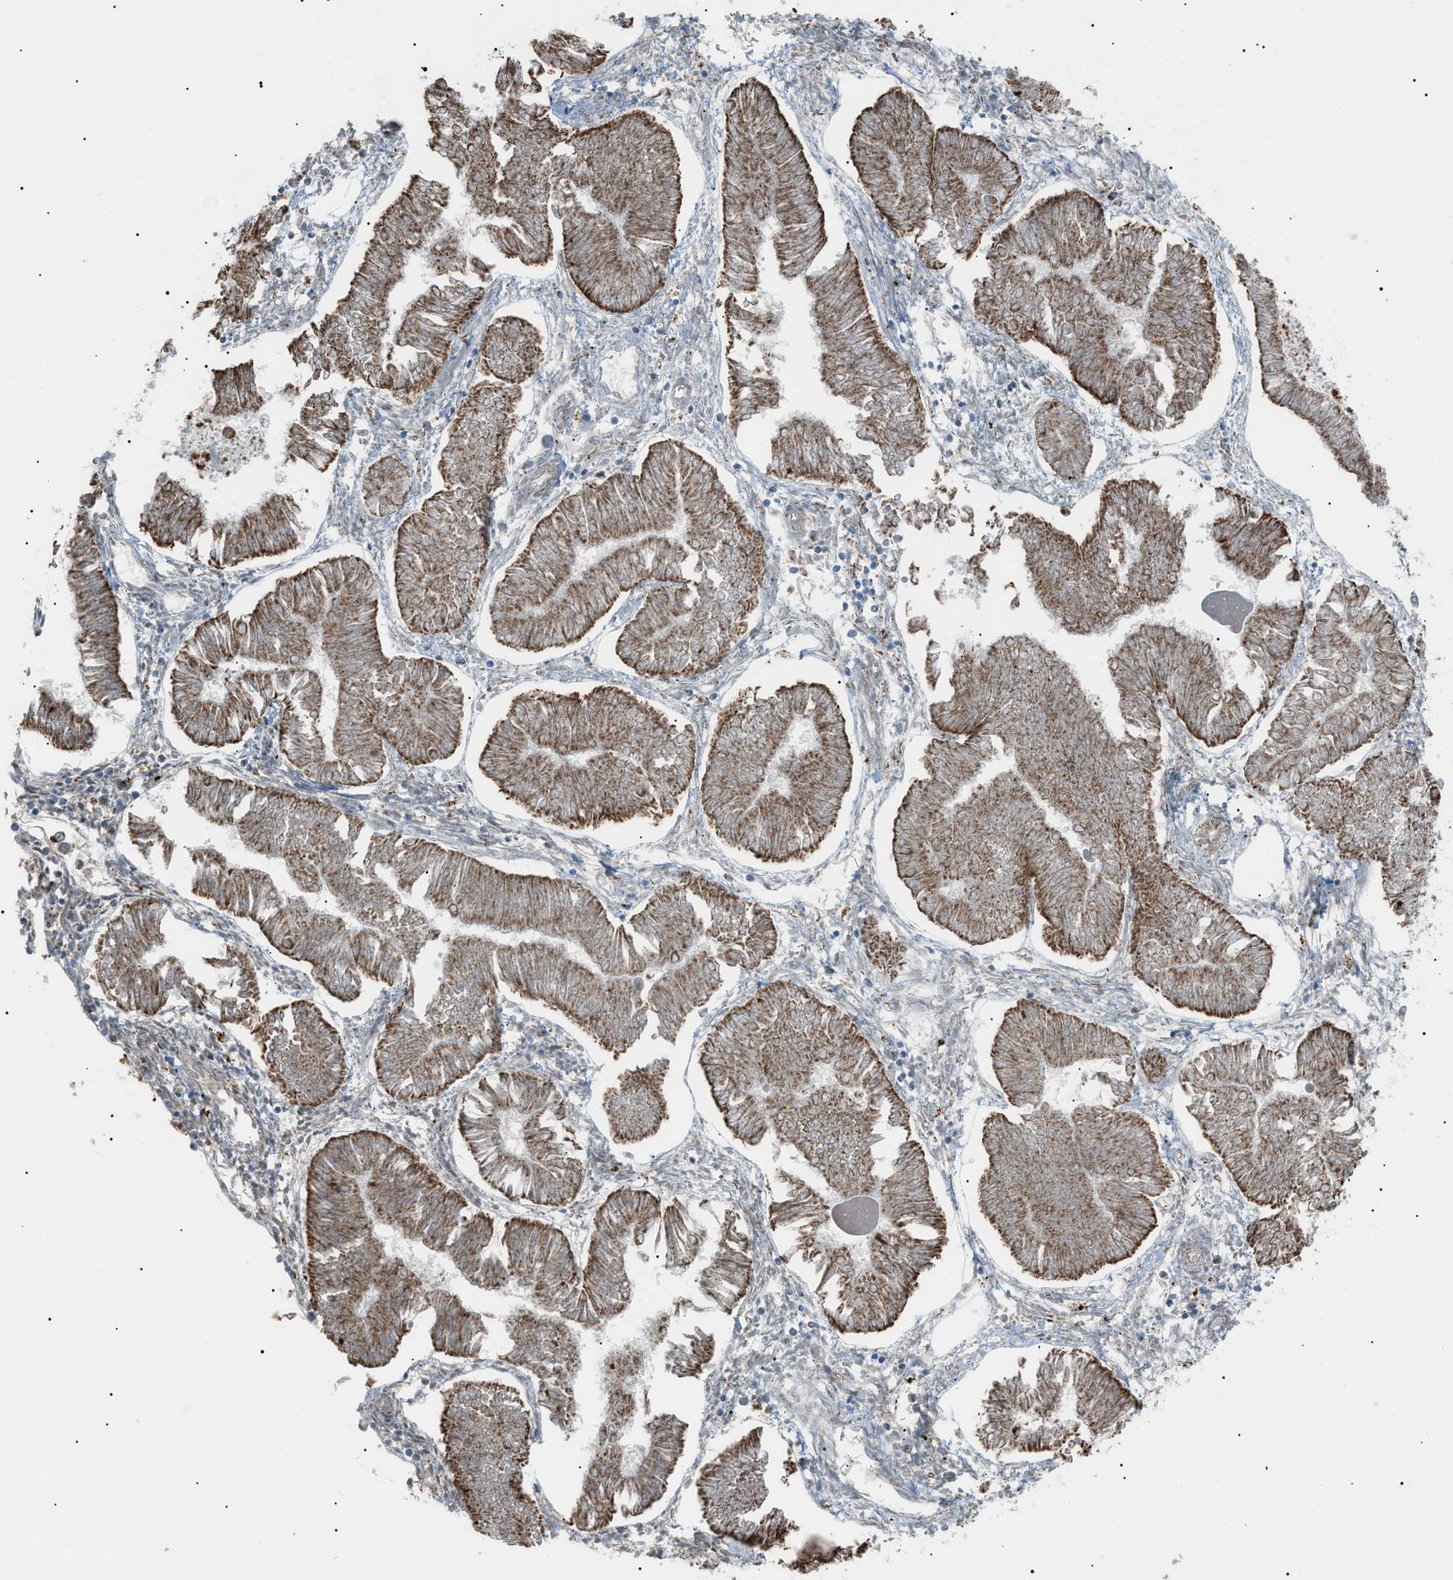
{"staining": {"intensity": "moderate", "quantity": ">75%", "location": "cytoplasmic/membranous"}, "tissue": "endometrial cancer", "cell_type": "Tumor cells", "image_type": "cancer", "snomed": [{"axis": "morphology", "description": "Adenocarcinoma, NOS"}, {"axis": "topography", "description": "Endometrium"}], "caption": "Immunohistochemical staining of human endometrial cancer exhibits moderate cytoplasmic/membranous protein positivity in about >75% of tumor cells. (DAB IHC, brown staining for protein, blue staining for nuclei).", "gene": "ZNF516", "patient": {"sex": "female", "age": 53}}